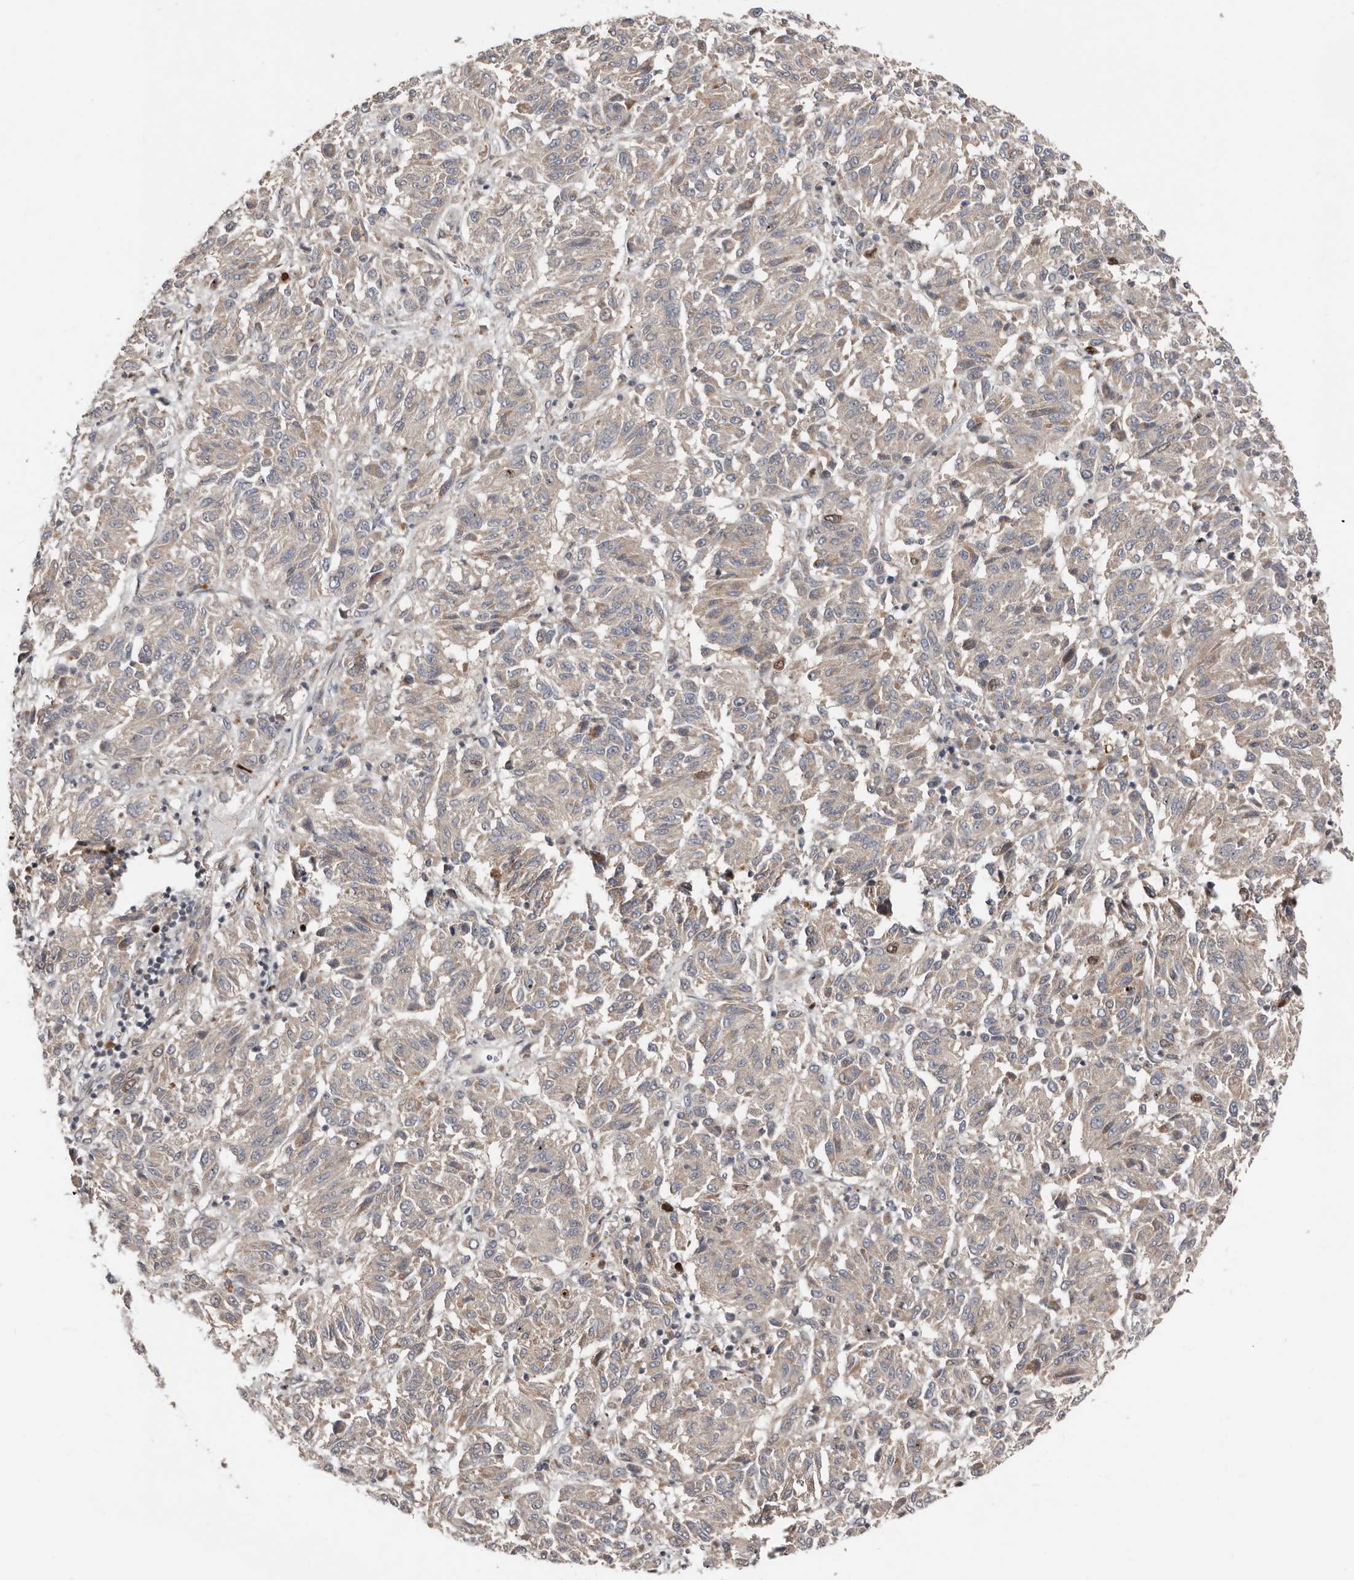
{"staining": {"intensity": "negative", "quantity": "none", "location": "none"}, "tissue": "melanoma", "cell_type": "Tumor cells", "image_type": "cancer", "snomed": [{"axis": "morphology", "description": "Malignant melanoma, Metastatic site"}, {"axis": "topography", "description": "Lung"}], "caption": "Malignant melanoma (metastatic site) stained for a protein using IHC exhibits no expression tumor cells.", "gene": "SMYD4", "patient": {"sex": "male", "age": 64}}